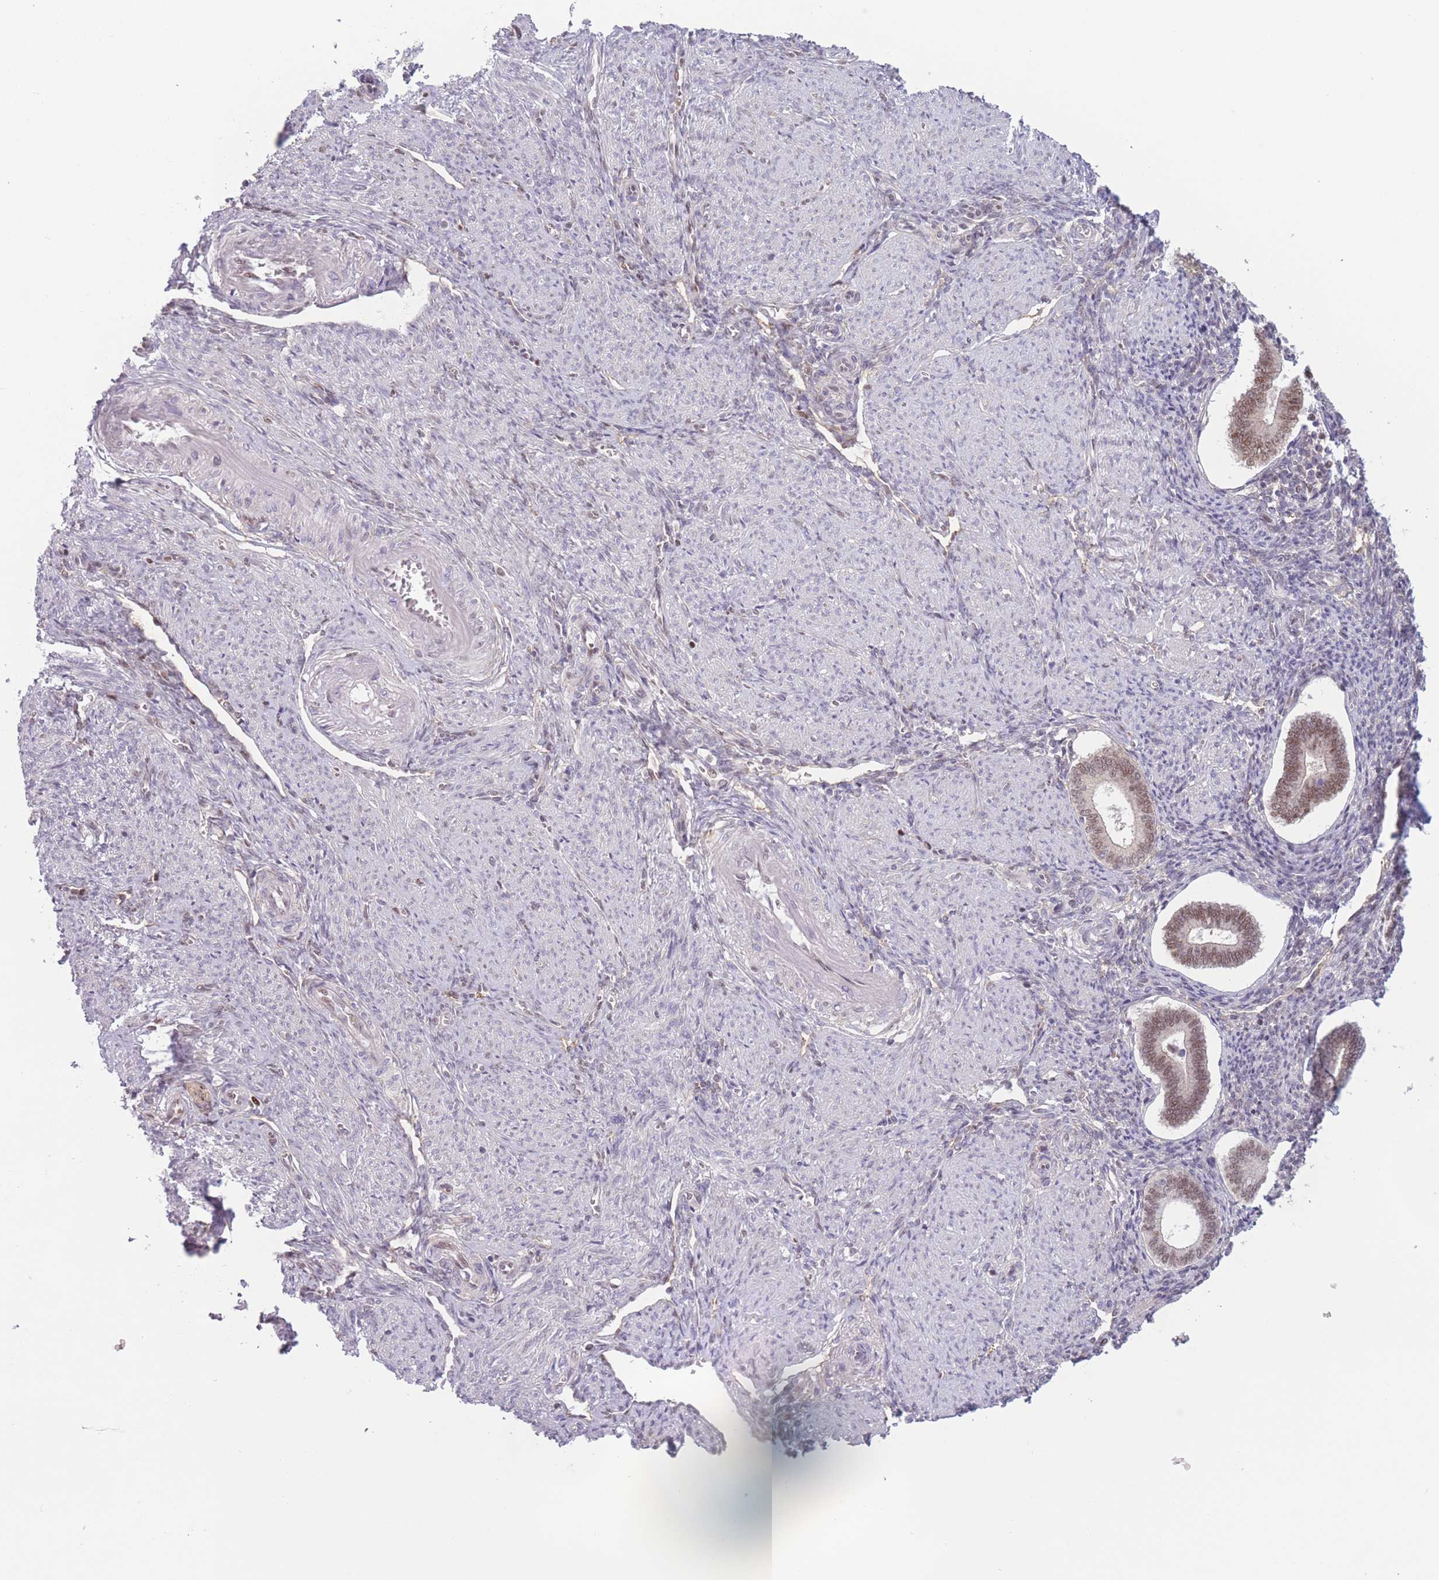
{"staining": {"intensity": "weak", "quantity": "25%-75%", "location": "nuclear"}, "tissue": "endometrium", "cell_type": "Cells in endometrial stroma", "image_type": "normal", "snomed": [{"axis": "morphology", "description": "Normal tissue, NOS"}, {"axis": "topography", "description": "Endometrium"}], "caption": "IHC micrograph of benign human endometrium stained for a protein (brown), which demonstrates low levels of weak nuclear staining in about 25%-75% of cells in endometrial stroma.", "gene": "ENSG00000267179", "patient": {"sex": "female", "age": 44}}